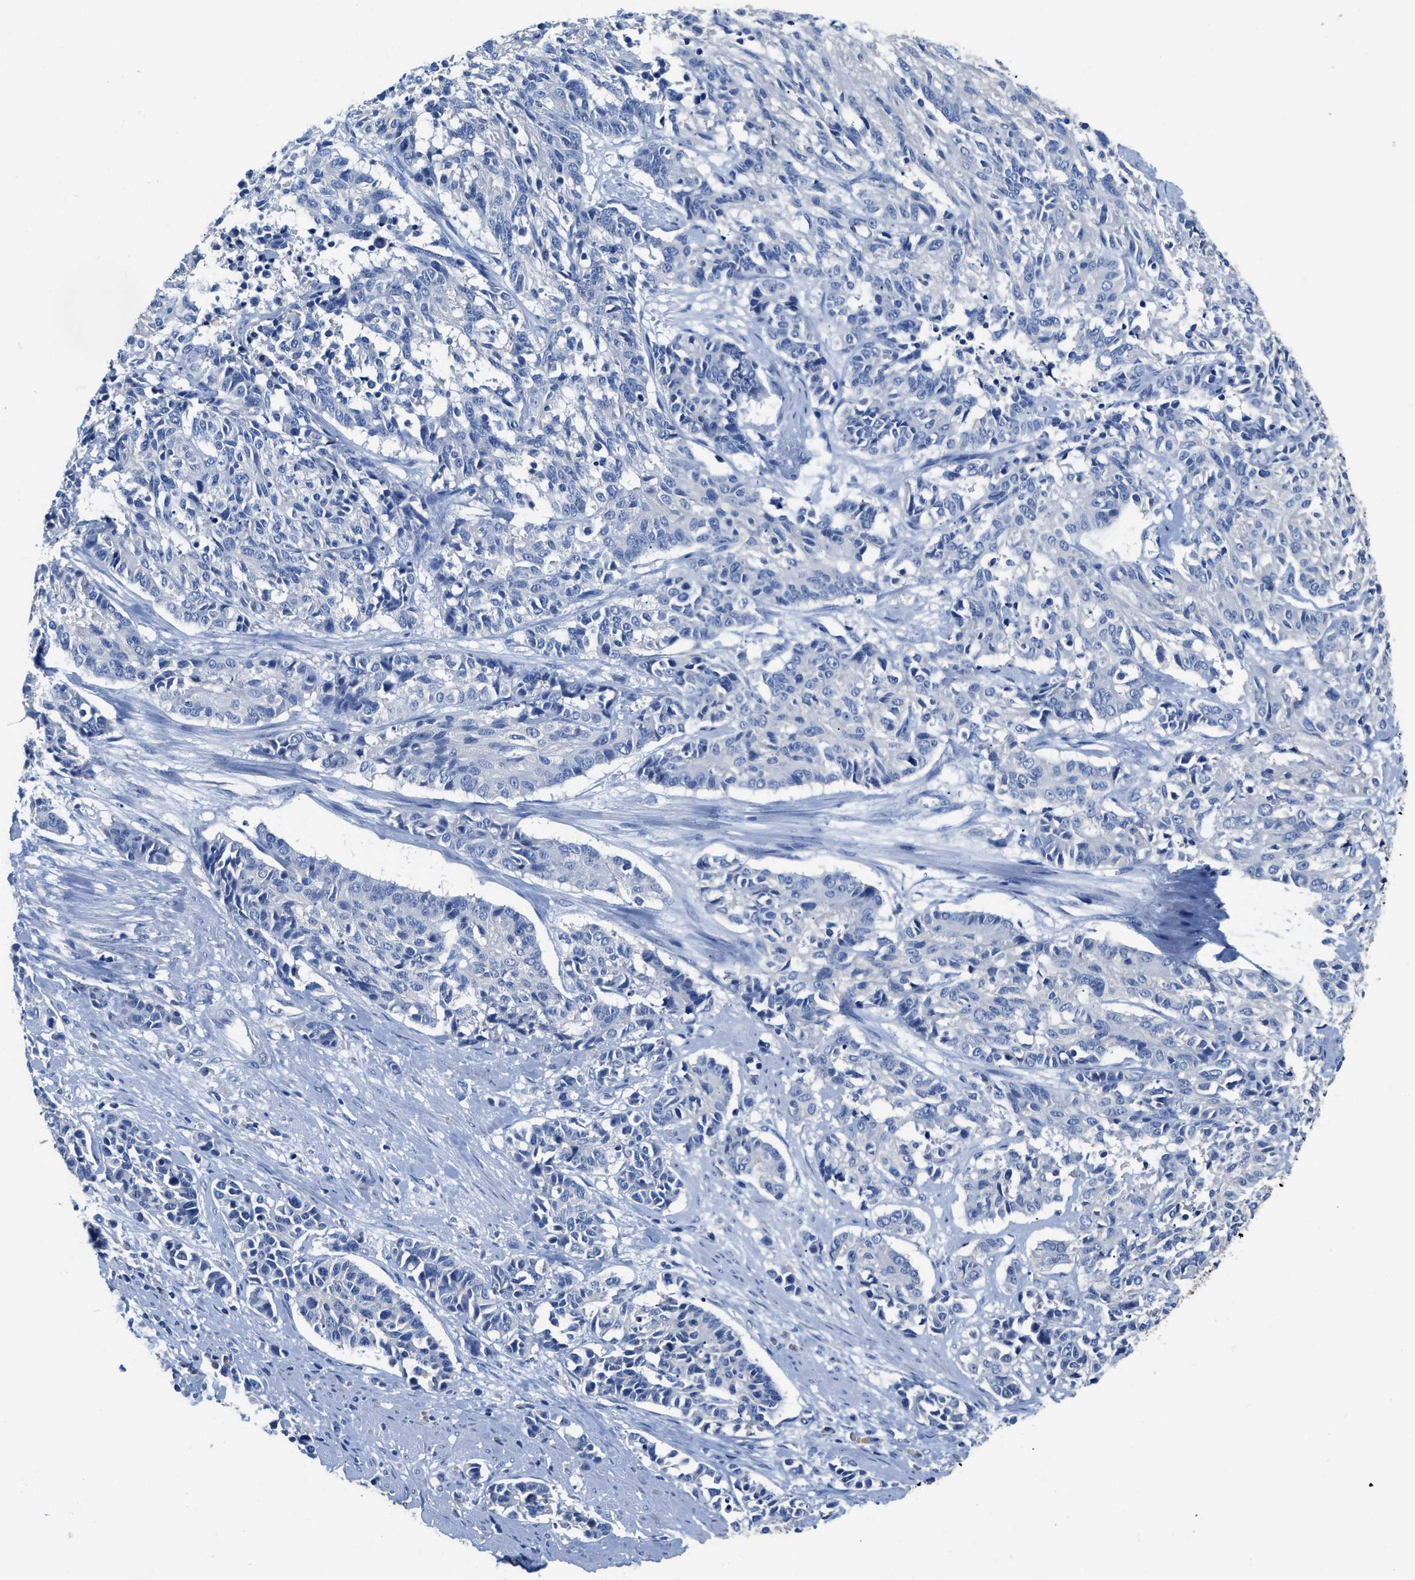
{"staining": {"intensity": "negative", "quantity": "none", "location": "none"}, "tissue": "cervical cancer", "cell_type": "Tumor cells", "image_type": "cancer", "snomed": [{"axis": "morphology", "description": "Squamous cell carcinoma, NOS"}, {"axis": "topography", "description": "Cervix"}], "caption": "Immunohistochemistry histopathology image of neoplastic tissue: cervical squamous cell carcinoma stained with DAB exhibits no significant protein positivity in tumor cells.", "gene": "ZDHHC13", "patient": {"sex": "female", "age": 35}}